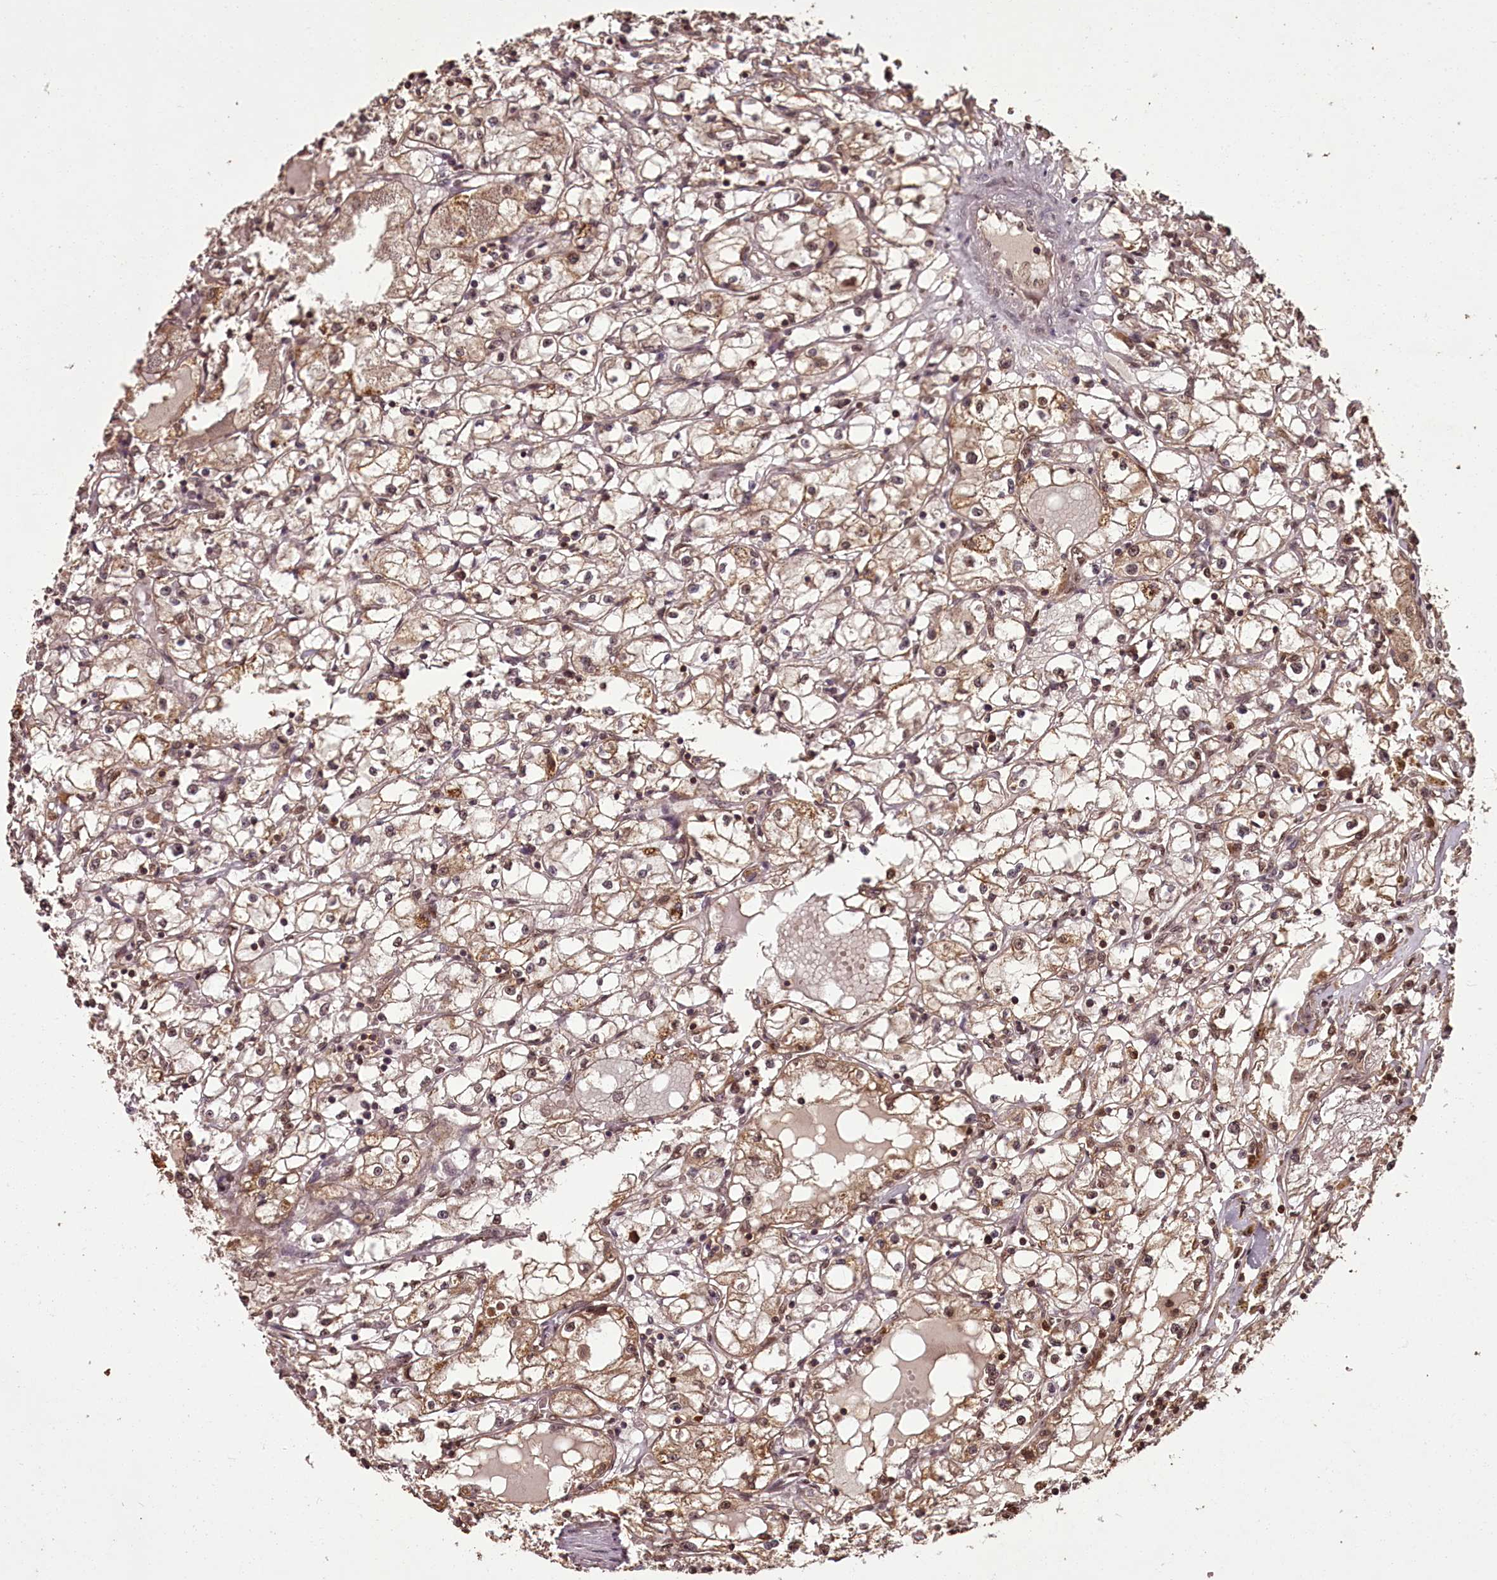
{"staining": {"intensity": "moderate", "quantity": "25%-75%", "location": "cytoplasmic/membranous,nuclear"}, "tissue": "renal cancer", "cell_type": "Tumor cells", "image_type": "cancer", "snomed": [{"axis": "morphology", "description": "Adenocarcinoma, NOS"}, {"axis": "topography", "description": "Kidney"}], "caption": "Immunohistochemical staining of human adenocarcinoma (renal) exhibits moderate cytoplasmic/membranous and nuclear protein expression in about 25%-75% of tumor cells. Immunohistochemistry (ihc) stains the protein in brown and the nuclei are stained blue.", "gene": "NPRL2", "patient": {"sex": "male", "age": 56}}